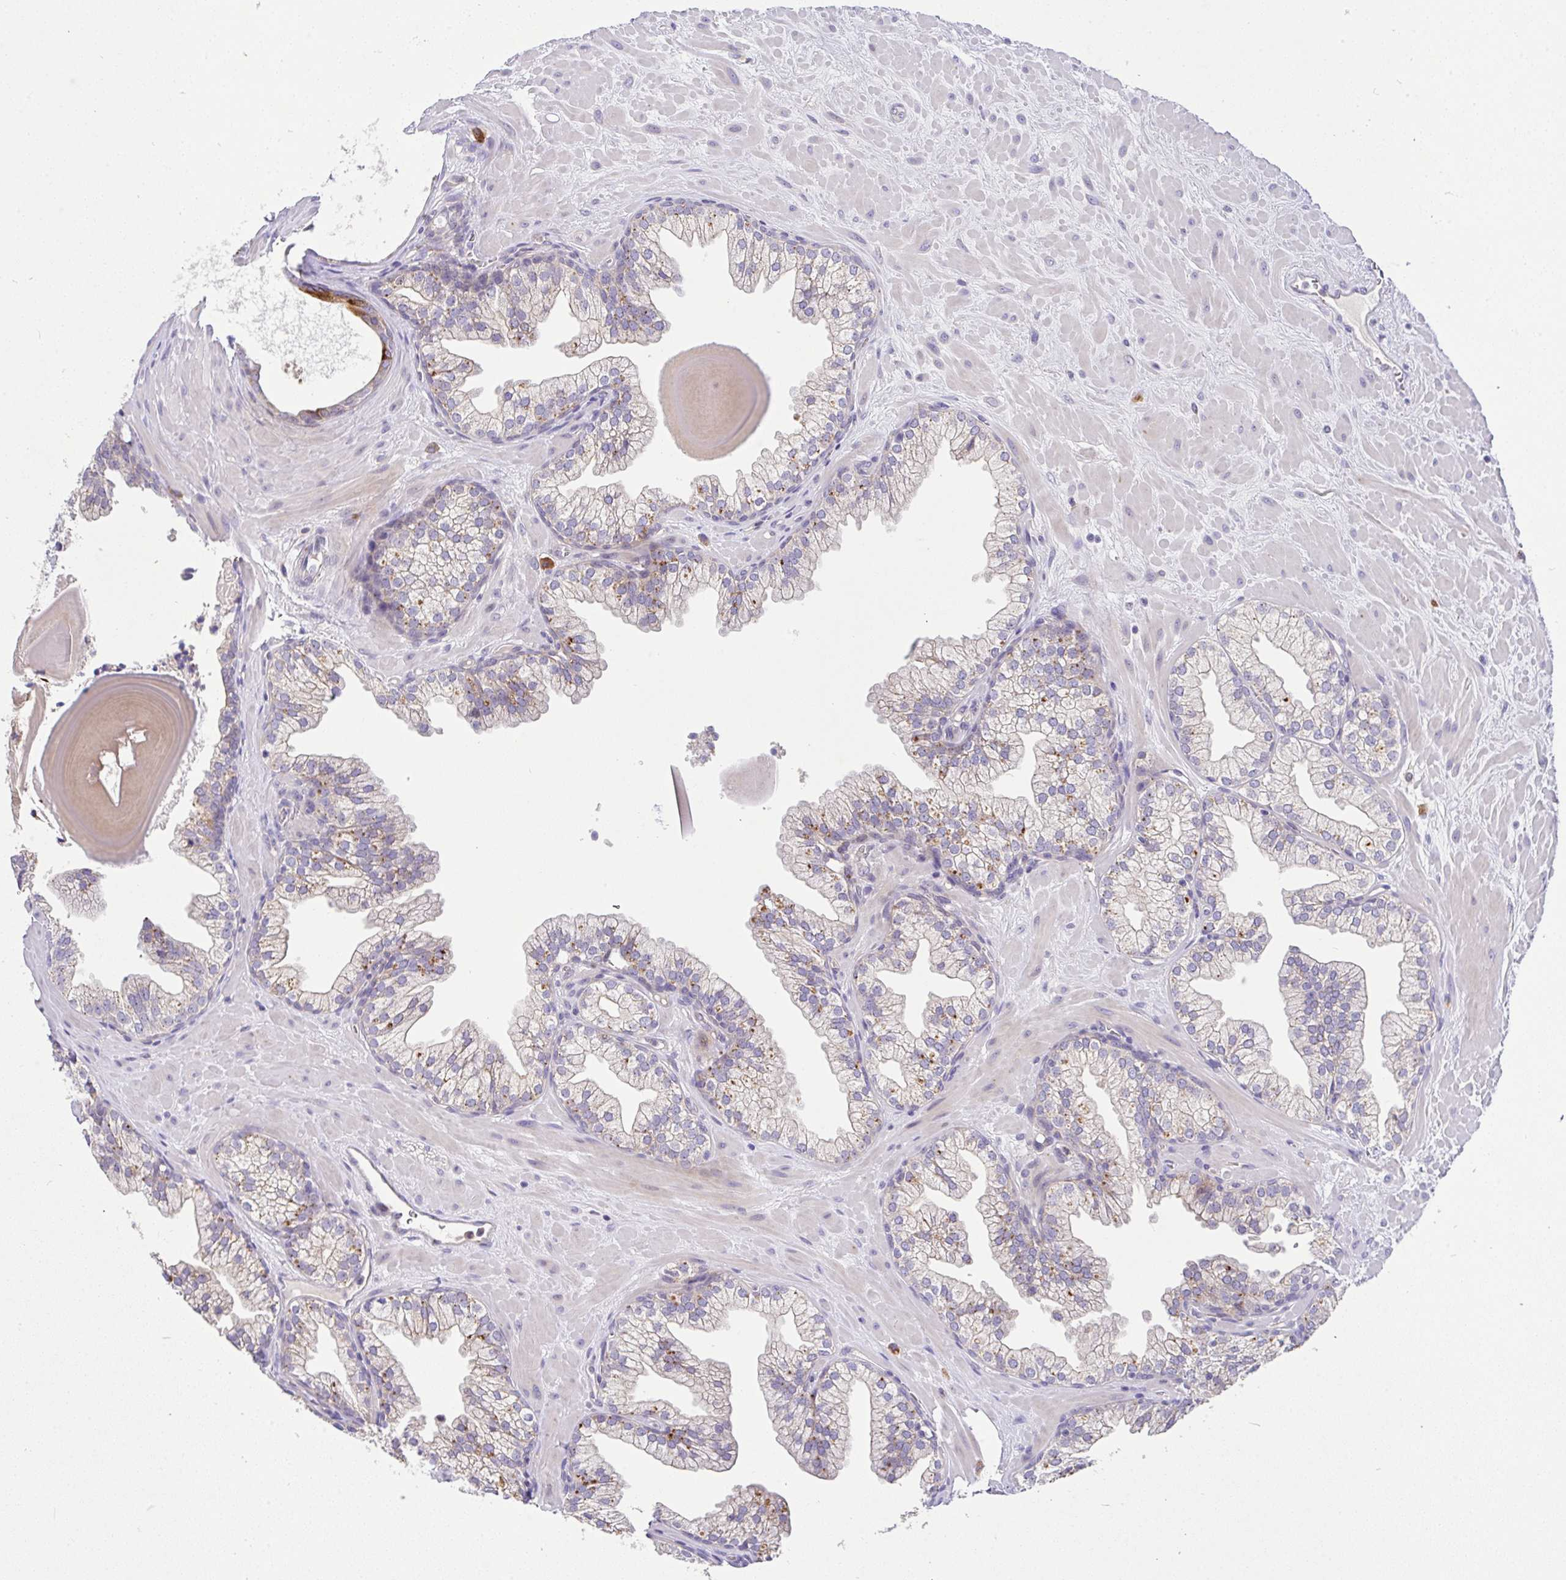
{"staining": {"intensity": "moderate", "quantity": "<25%", "location": "cytoplasmic/membranous"}, "tissue": "prostate", "cell_type": "Glandular cells", "image_type": "normal", "snomed": [{"axis": "morphology", "description": "Normal tissue, NOS"}, {"axis": "topography", "description": "Prostate"}, {"axis": "topography", "description": "Peripheral nerve tissue"}], "caption": "A high-resolution histopathology image shows immunohistochemistry staining of unremarkable prostate, which demonstrates moderate cytoplasmic/membranous staining in approximately <25% of glandular cells. The protein is stained brown, and the nuclei are stained in blue (DAB IHC with brightfield microscopy, high magnification).", "gene": "EPN3", "patient": {"sex": "male", "age": 61}}